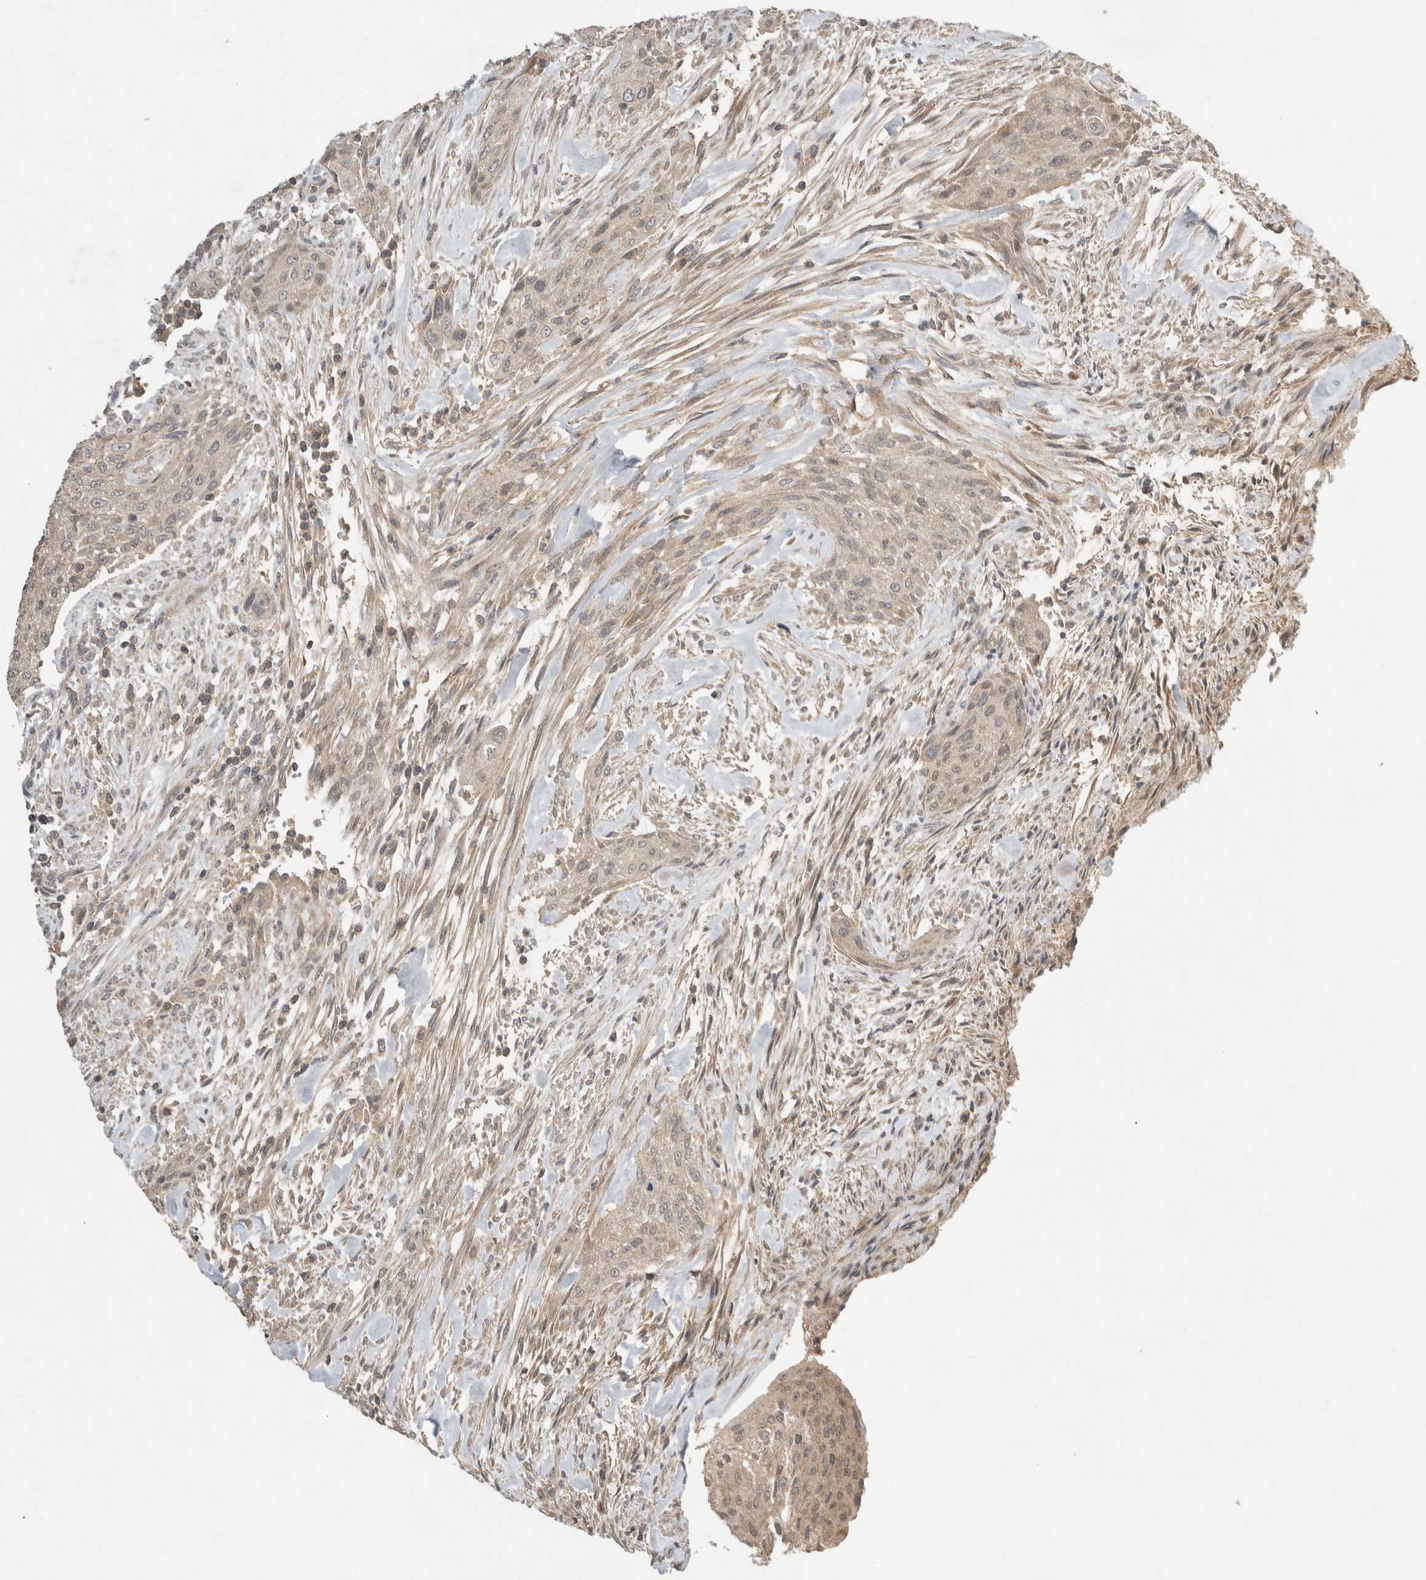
{"staining": {"intensity": "weak", "quantity": "<25%", "location": "cytoplasmic/membranous"}, "tissue": "urothelial cancer", "cell_type": "Tumor cells", "image_type": "cancer", "snomed": [{"axis": "morphology", "description": "Urothelial carcinoma, Low grade"}, {"axis": "morphology", "description": "Urothelial carcinoma, High grade"}, {"axis": "topography", "description": "Urinary bladder"}], "caption": "This is a image of IHC staining of urothelial cancer, which shows no positivity in tumor cells.", "gene": "LOXL2", "patient": {"sex": "male", "age": 35}}